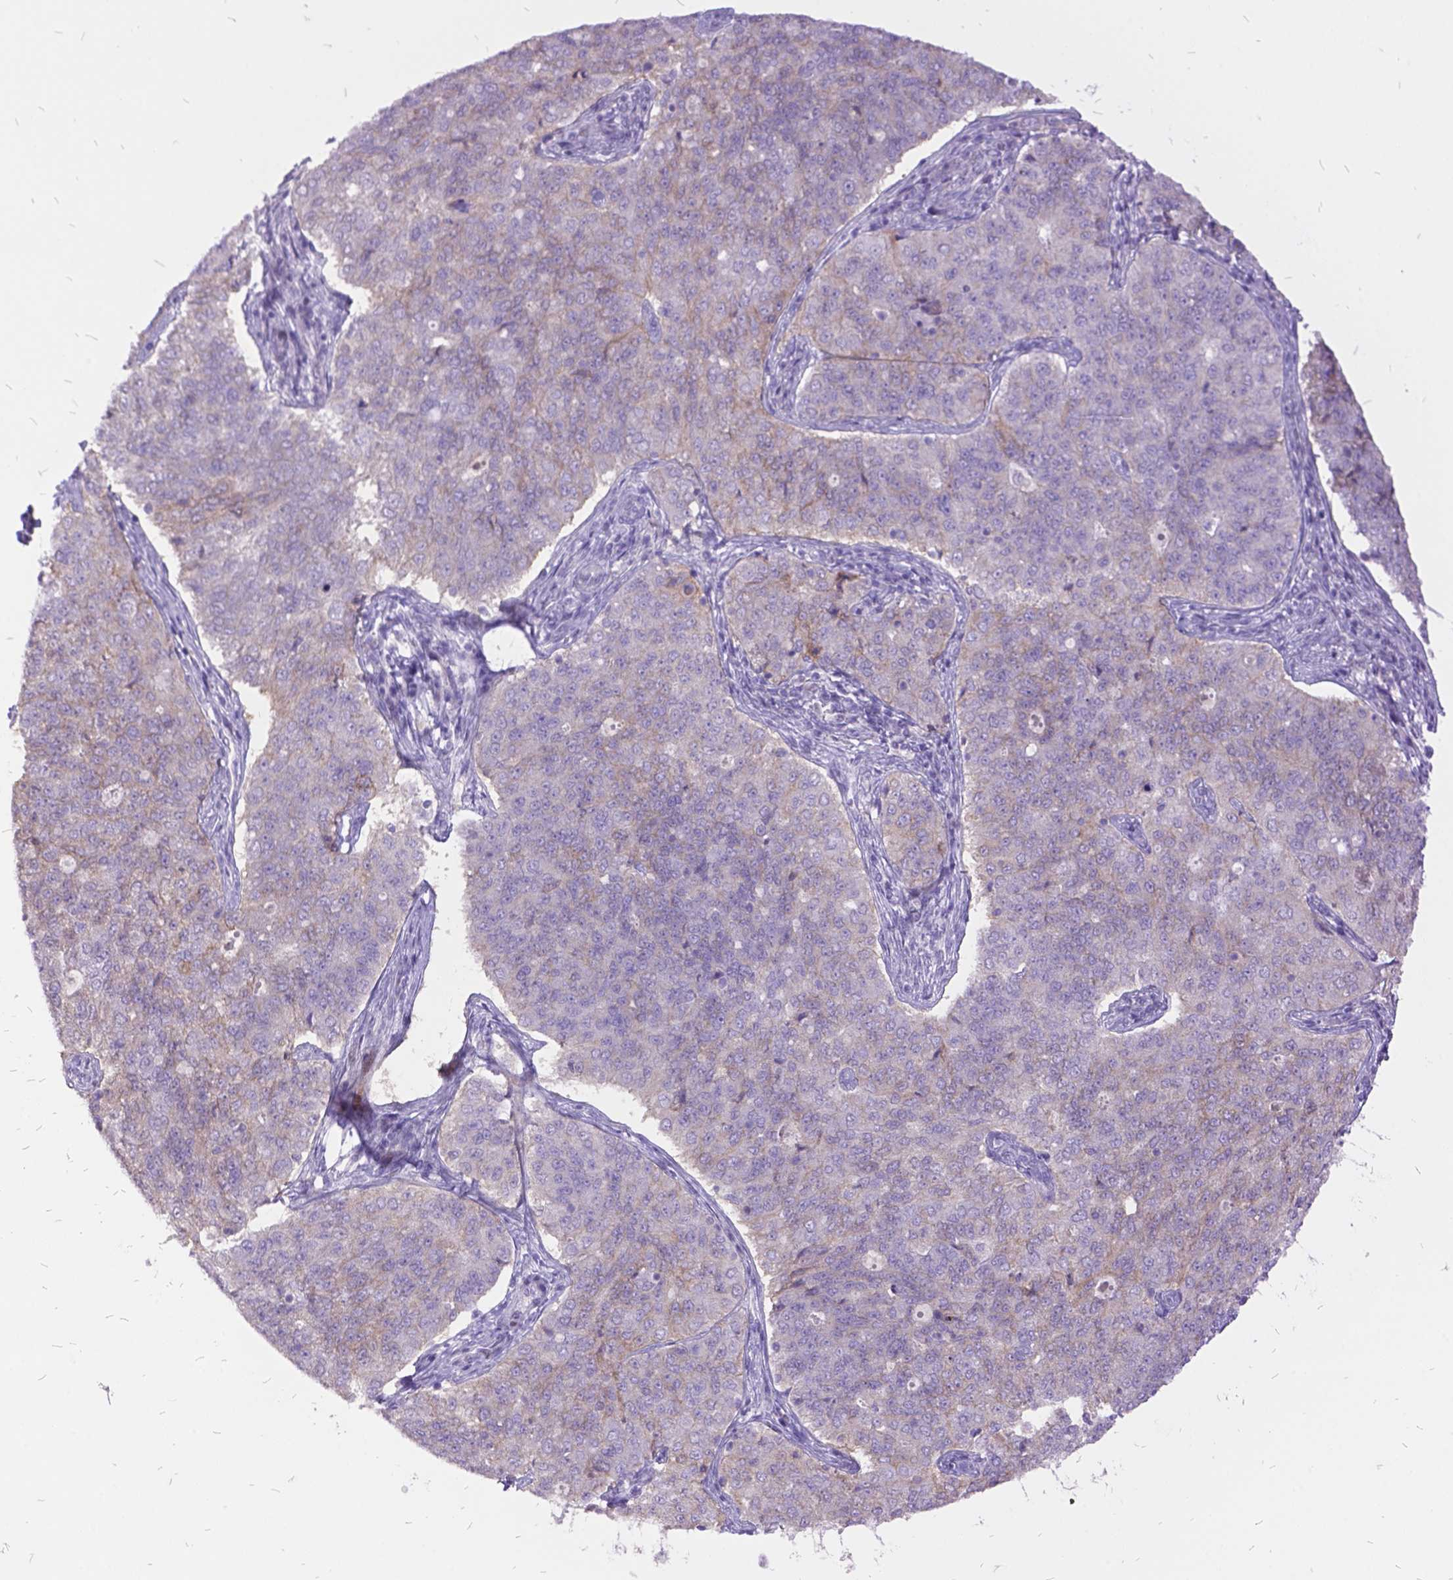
{"staining": {"intensity": "weak", "quantity": "<25%", "location": "cytoplasmic/membranous"}, "tissue": "endometrial cancer", "cell_type": "Tumor cells", "image_type": "cancer", "snomed": [{"axis": "morphology", "description": "Adenocarcinoma, NOS"}, {"axis": "topography", "description": "Endometrium"}], "caption": "This is an IHC image of human endometrial cancer. There is no positivity in tumor cells.", "gene": "ITGB6", "patient": {"sex": "female", "age": 43}}